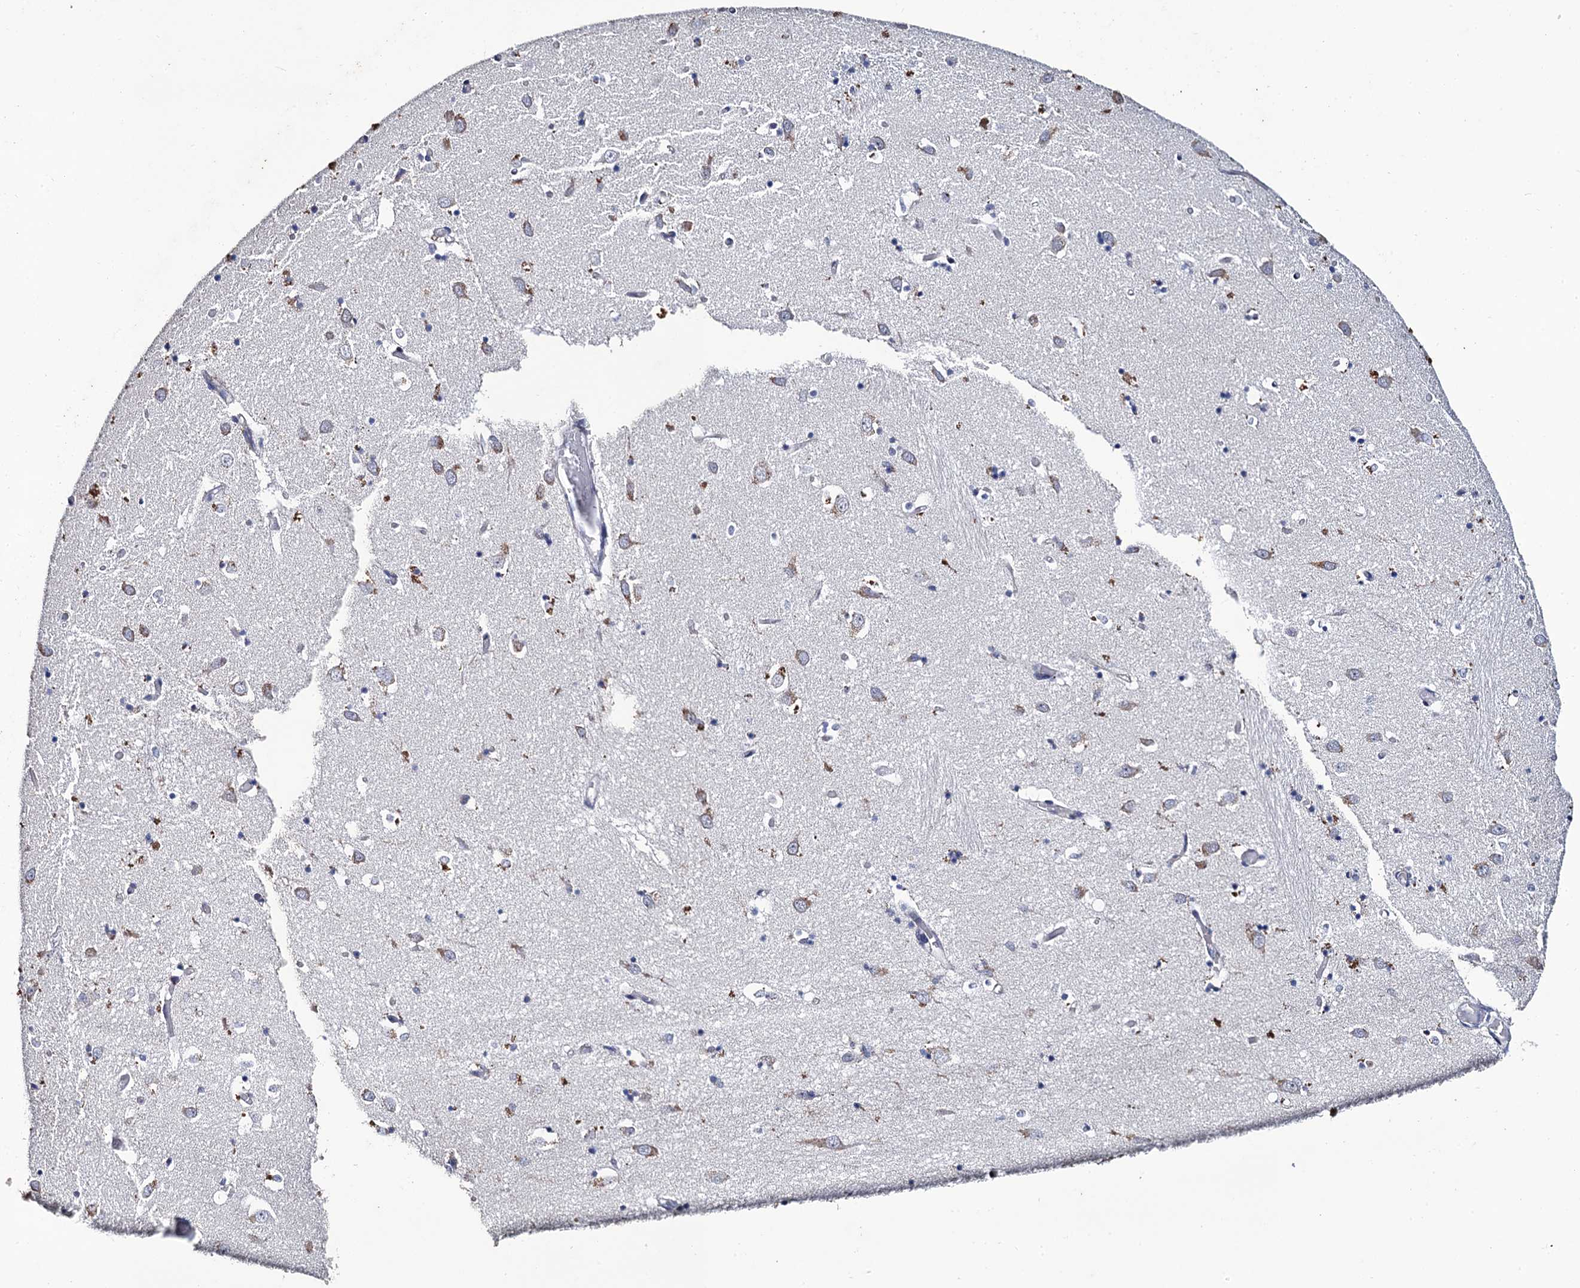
{"staining": {"intensity": "weak", "quantity": "<25%", "location": "cytoplasmic/membranous"}, "tissue": "caudate", "cell_type": "Glial cells", "image_type": "normal", "snomed": [{"axis": "morphology", "description": "Normal tissue, NOS"}, {"axis": "topography", "description": "Lateral ventricle wall"}], "caption": "IHC histopathology image of benign caudate stained for a protein (brown), which demonstrates no expression in glial cells.", "gene": "THAP2", "patient": {"sex": "male", "age": 70}}